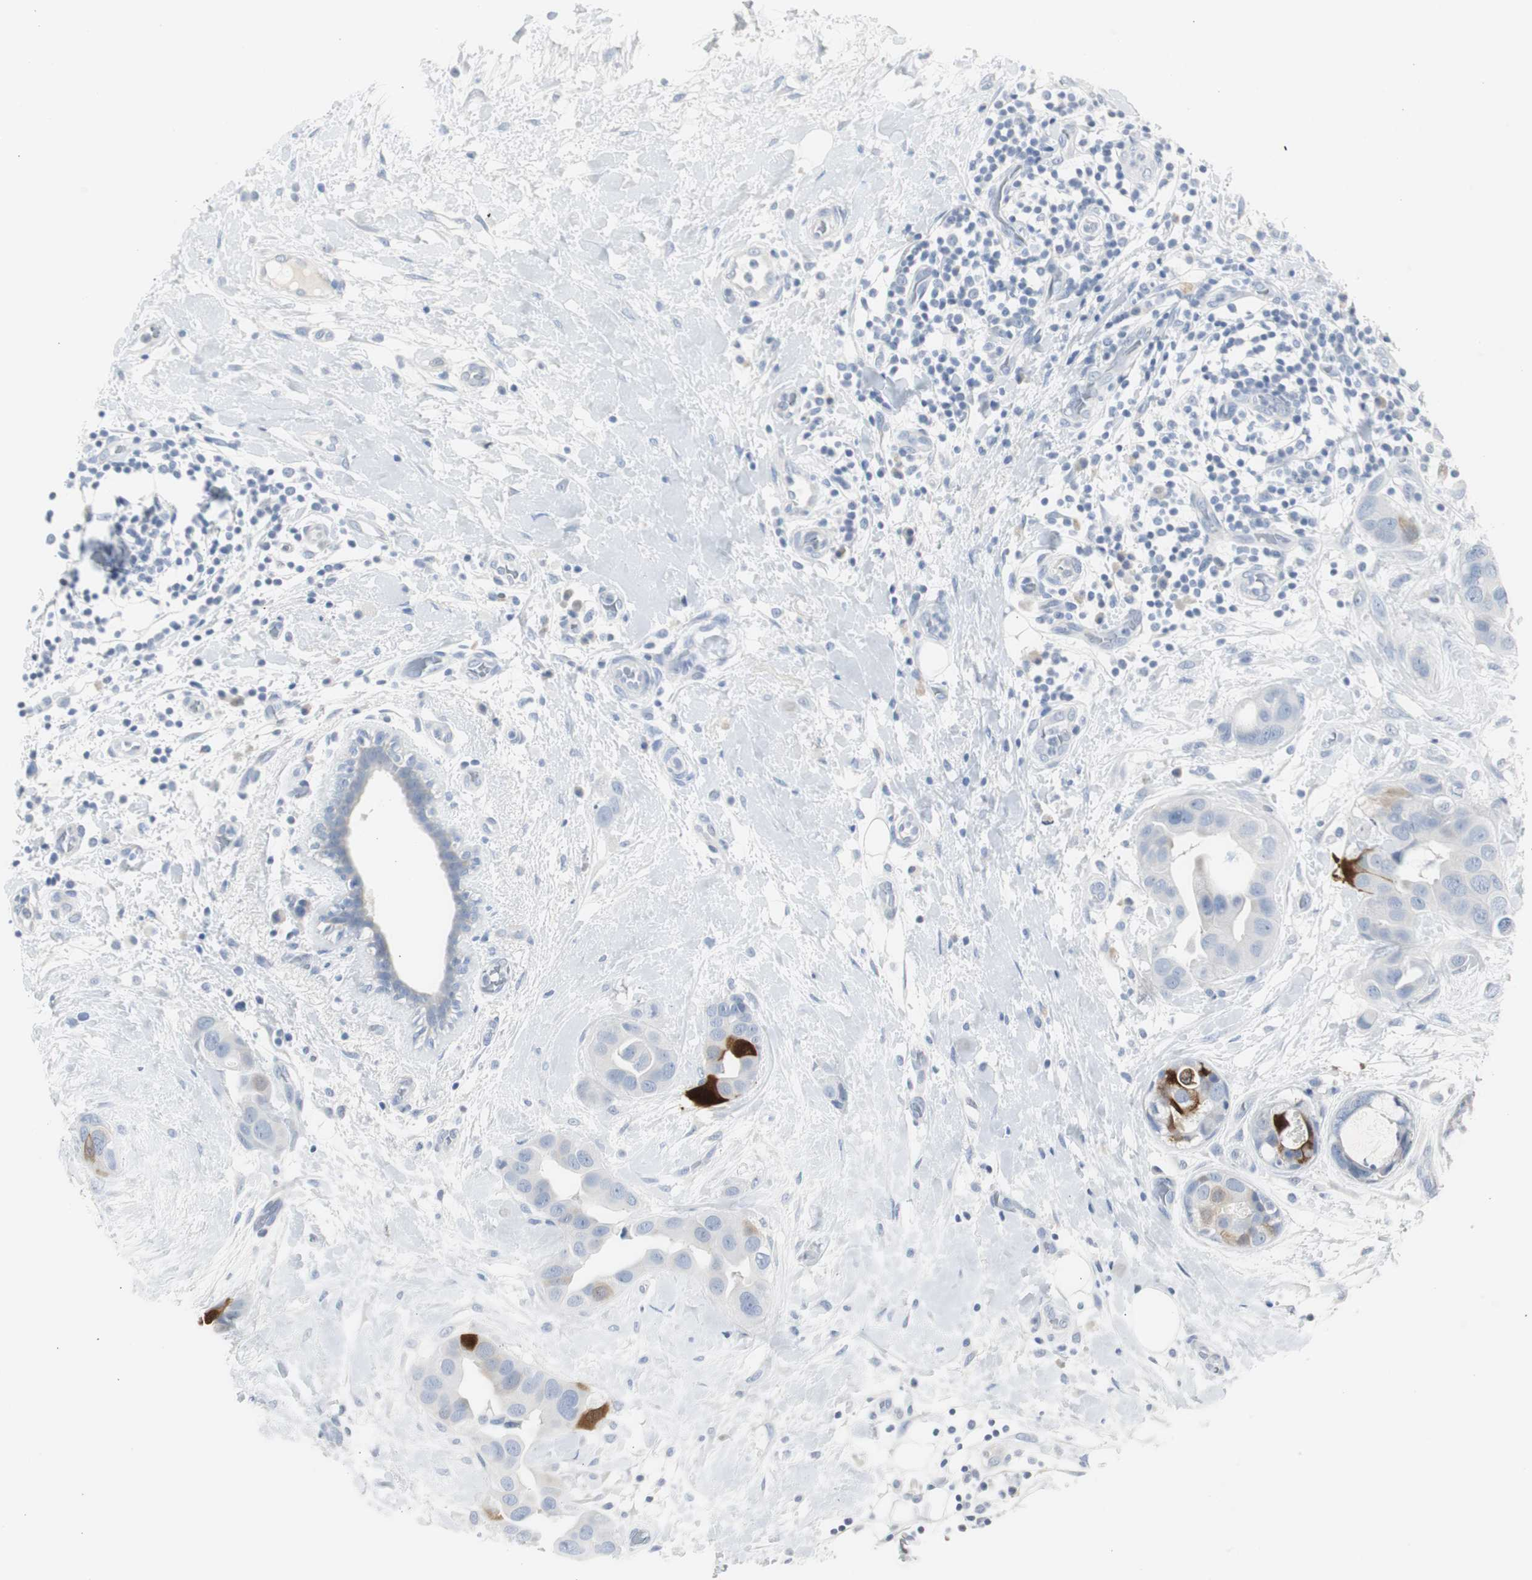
{"staining": {"intensity": "strong", "quantity": "<25%", "location": "cytoplasmic/membranous"}, "tissue": "breast cancer", "cell_type": "Tumor cells", "image_type": "cancer", "snomed": [{"axis": "morphology", "description": "Duct carcinoma"}, {"axis": "topography", "description": "Breast"}], "caption": "Immunohistochemical staining of human breast cancer exhibits strong cytoplasmic/membranous protein positivity in about <25% of tumor cells.", "gene": "S100A7", "patient": {"sex": "female", "age": 40}}